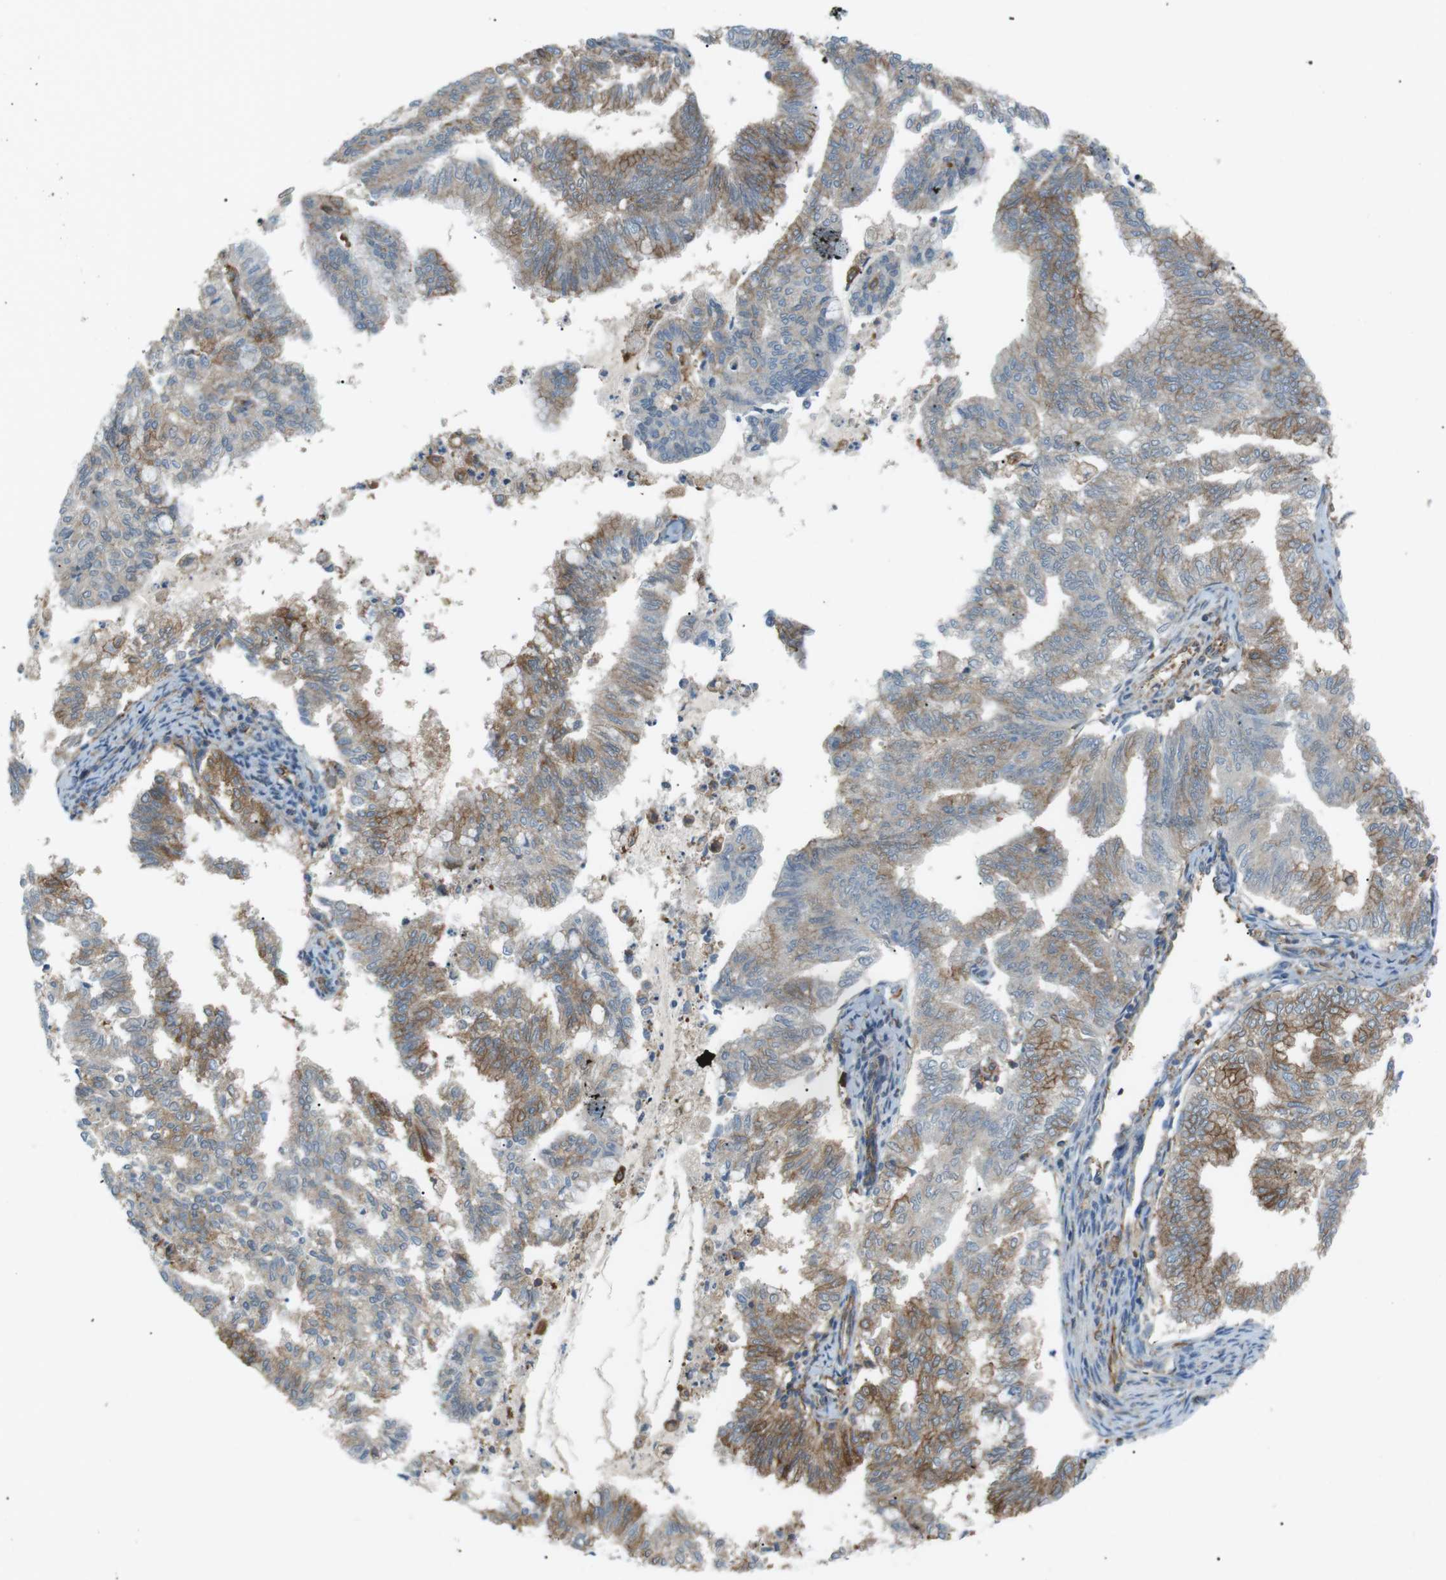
{"staining": {"intensity": "moderate", "quantity": "25%-75%", "location": "cytoplasmic/membranous"}, "tissue": "endometrial cancer", "cell_type": "Tumor cells", "image_type": "cancer", "snomed": [{"axis": "morphology", "description": "Adenocarcinoma, NOS"}, {"axis": "topography", "description": "Endometrium"}], "caption": "Immunohistochemistry histopathology image of endometrial adenocarcinoma stained for a protein (brown), which exhibits medium levels of moderate cytoplasmic/membranous expression in about 25%-75% of tumor cells.", "gene": "PEPD", "patient": {"sex": "female", "age": 79}}